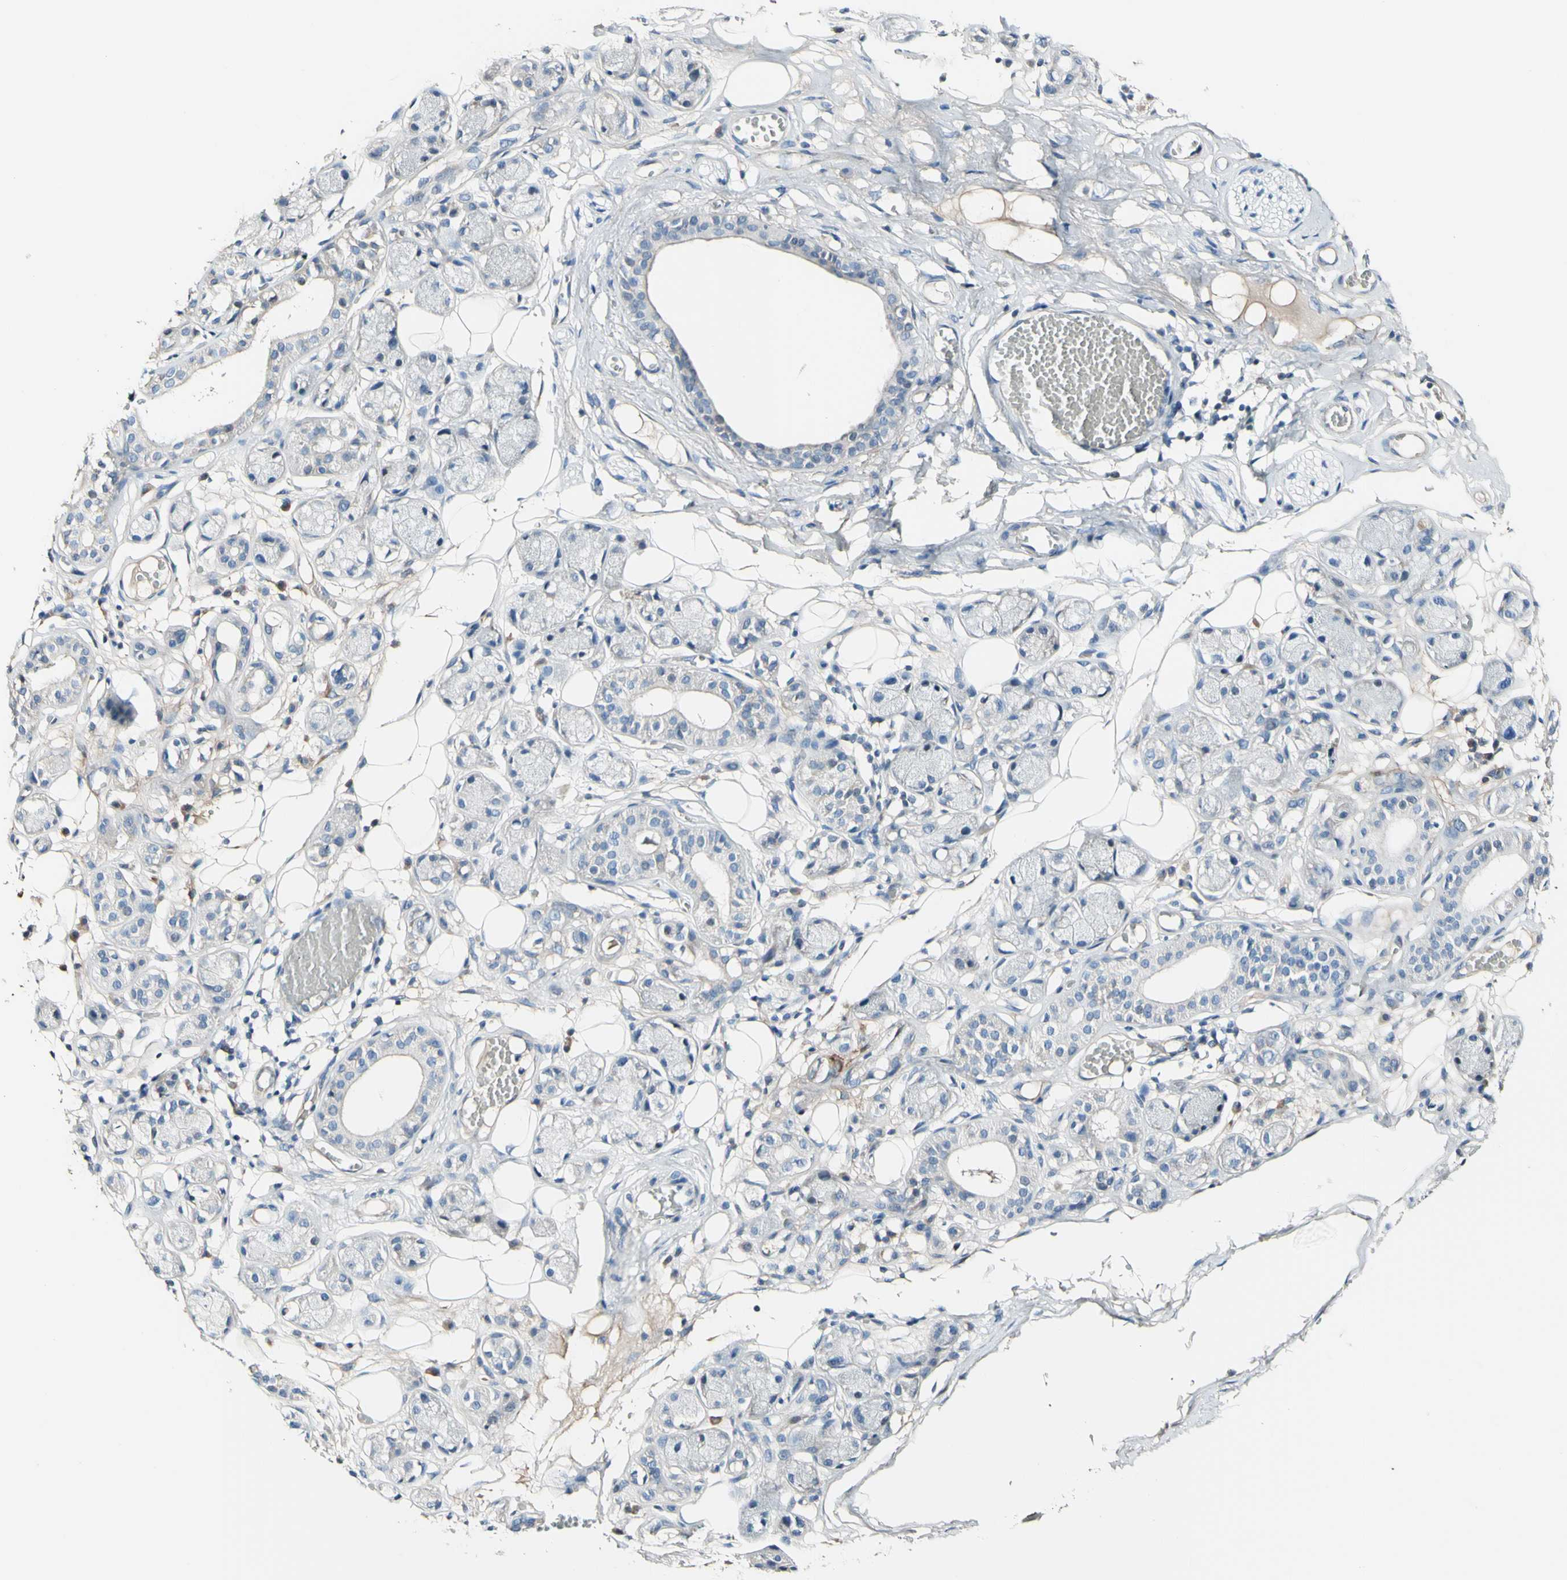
{"staining": {"intensity": "negative", "quantity": "none", "location": "none"}, "tissue": "adipose tissue", "cell_type": "Adipocytes", "image_type": "normal", "snomed": [{"axis": "morphology", "description": "Normal tissue, NOS"}, {"axis": "morphology", "description": "Inflammation, NOS"}, {"axis": "topography", "description": "Vascular tissue"}, {"axis": "topography", "description": "Salivary gland"}], "caption": "Adipocytes show no significant protein staining in benign adipose tissue. (DAB immunohistochemistry visualized using brightfield microscopy, high magnification).", "gene": "COL6A3", "patient": {"sex": "female", "age": 75}}